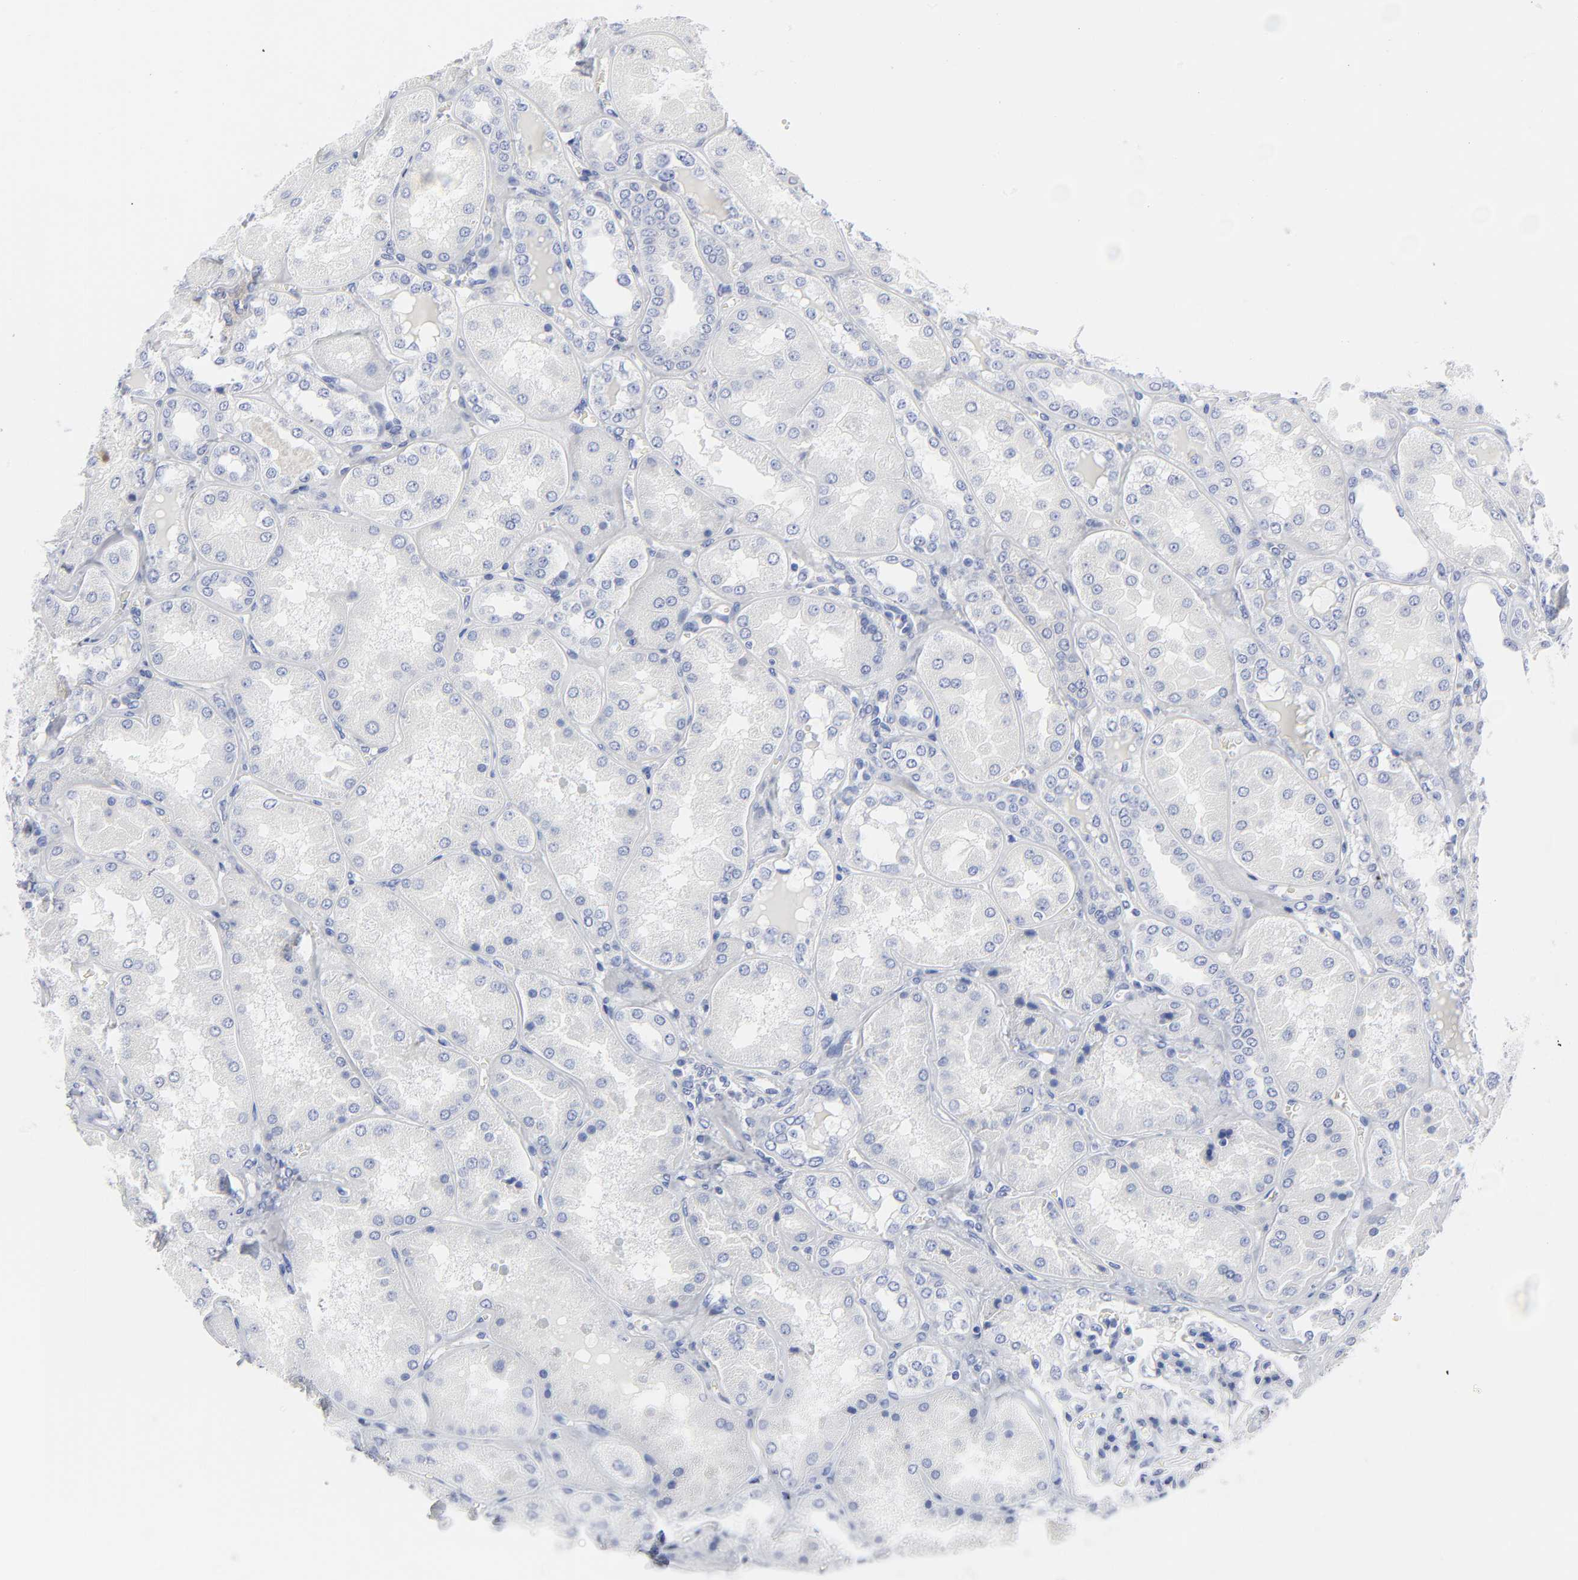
{"staining": {"intensity": "negative", "quantity": "none", "location": "none"}, "tissue": "kidney", "cell_type": "Cells in glomeruli", "image_type": "normal", "snomed": [{"axis": "morphology", "description": "Normal tissue, NOS"}, {"axis": "topography", "description": "Kidney"}], "caption": "DAB immunohistochemical staining of benign kidney shows no significant staining in cells in glomeruli. The staining was performed using DAB to visualize the protein expression in brown, while the nuclei were stained in blue with hematoxylin (Magnification: 20x).", "gene": "STAT2", "patient": {"sex": "female", "age": 56}}